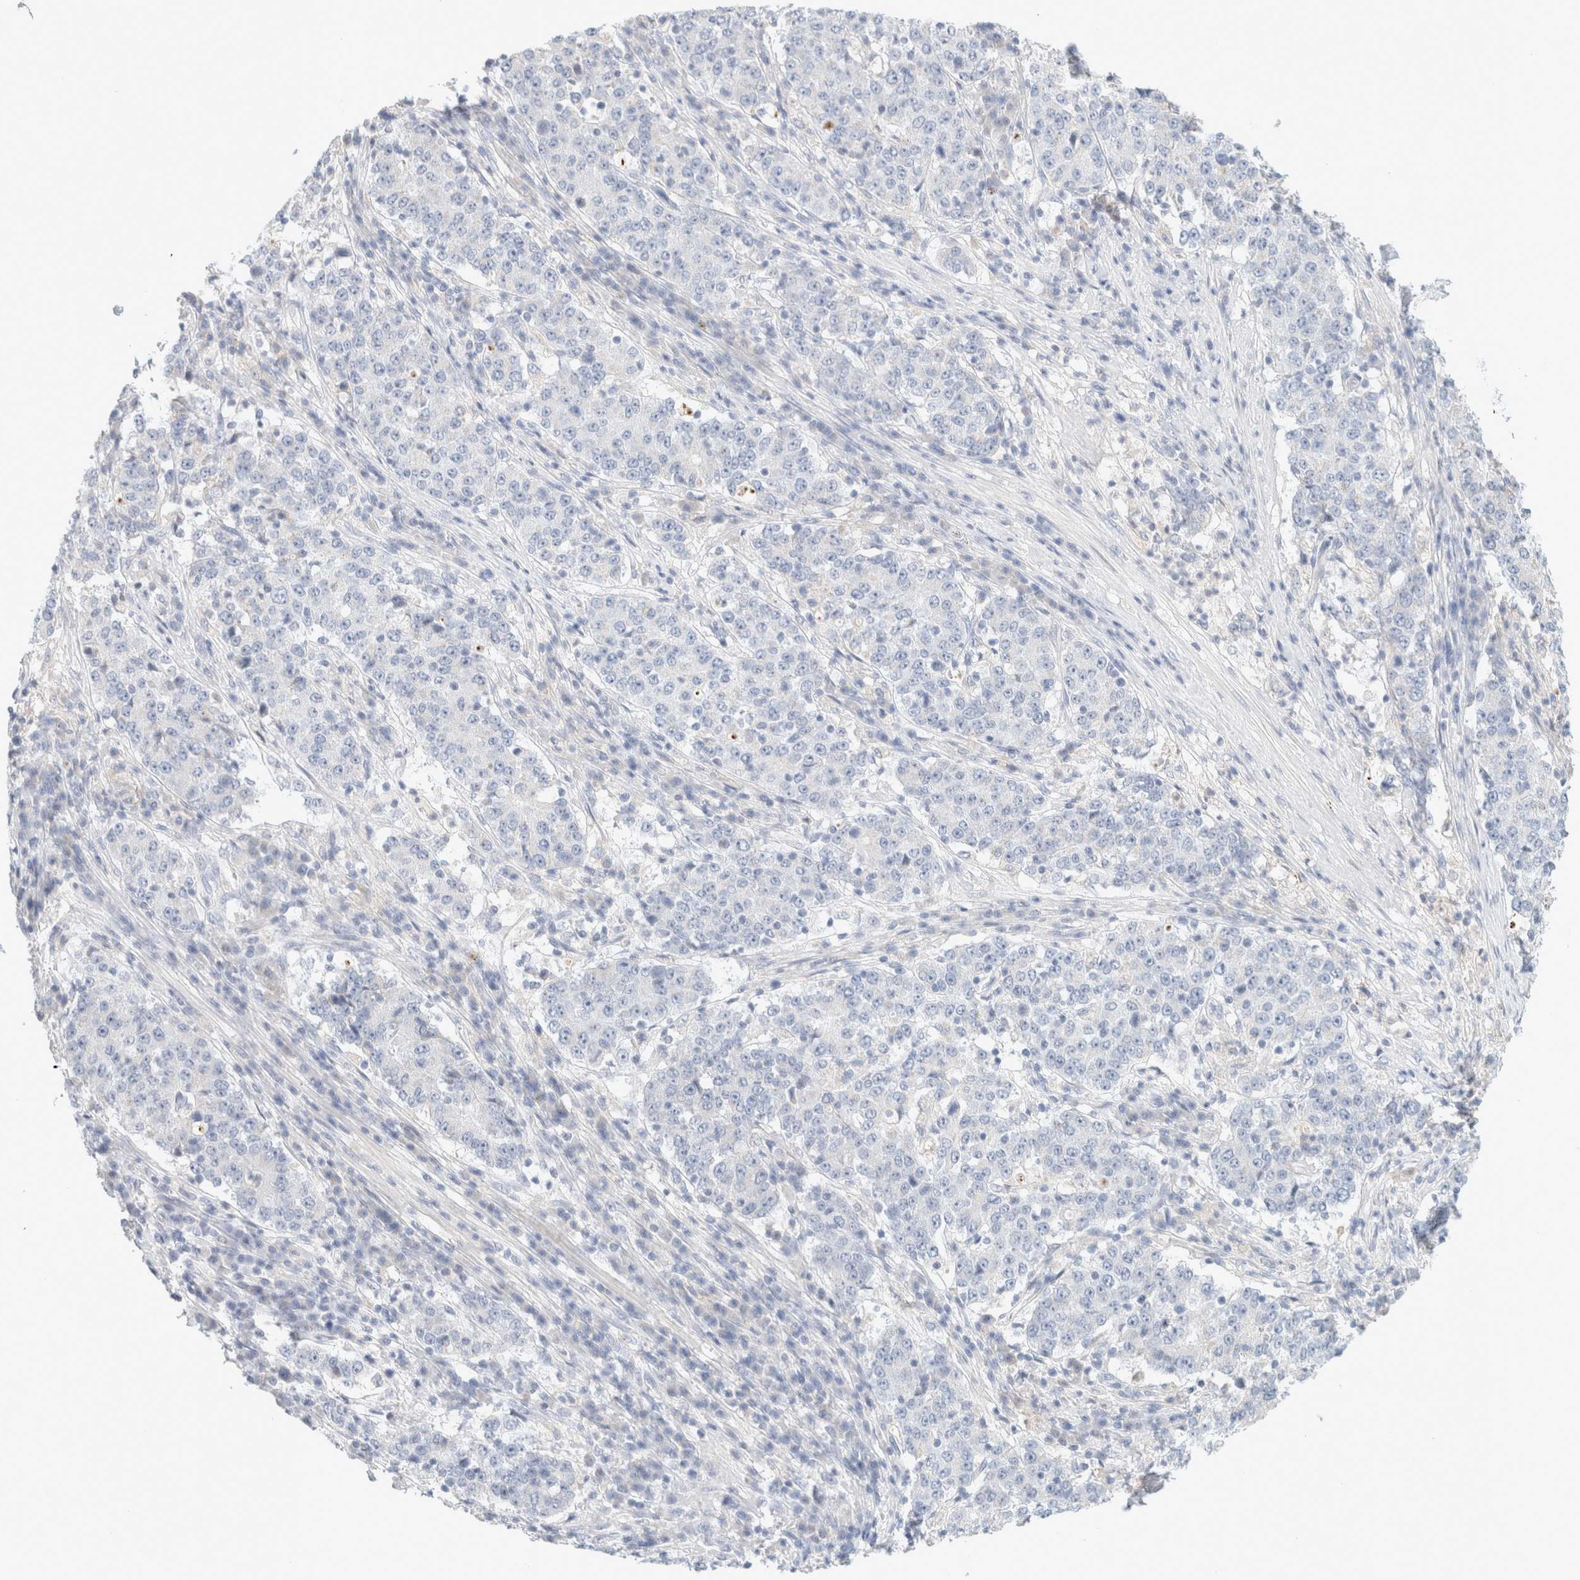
{"staining": {"intensity": "negative", "quantity": "none", "location": "none"}, "tissue": "stomach cancer", "cell_type": "Tumor cells", "image_type": "cancer", "snomed": [{"axis": "morphology", "description": "Adenocarcinoma, NOS"}, {"axis": "topography", "description": "Stomach"}], "caption": "DAB immunohistochemical staining of adenocarcinoma (stomach) shows no significant expression in tumor cells.", "gene": "HEXD", "patient": {"sex": "male", "age": 59}}